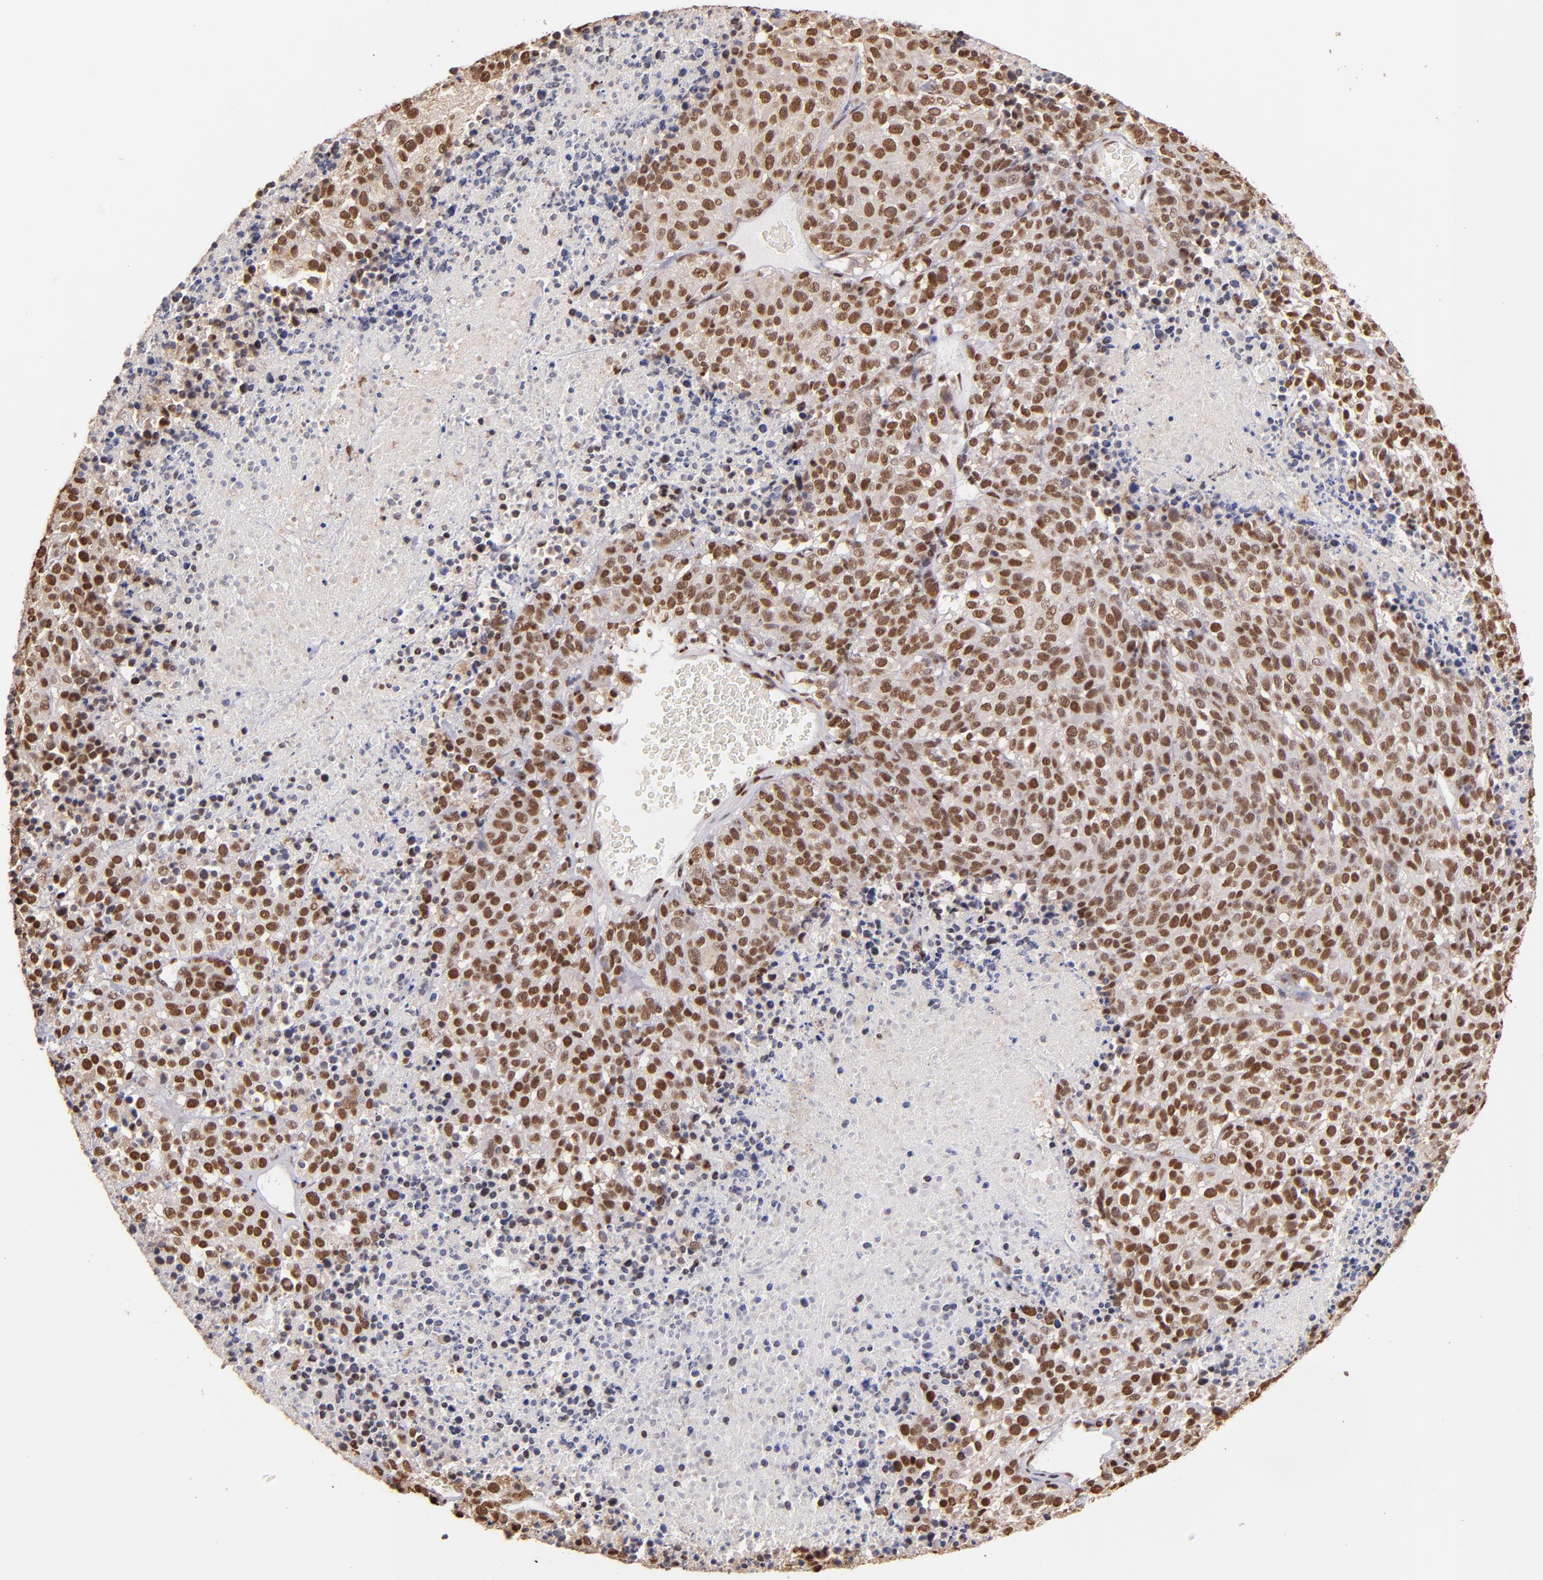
{"staining": {"intensity": "moderate", "quantity": ">75%", "location": "cytoplasmic/membranous,nuclear"}, "tissue": "melanoma", "cell_type": "Tumor cells", "image_type": "cancer", "snomed": [{"axis": "morphology", "description": "Malignant melanoma, Metastatic site"}, {"axis": "topography", "description": "Cerebral cortex"}], "caption": "Moderate cytoplasmic/membranous and nuclear staining for a protein is appreciated in about >75% of tumor cells of malignant melanoma (metastatic site) using IHC.", "gene": "SP1", "patient": {"sex": "female", "age": 52}}